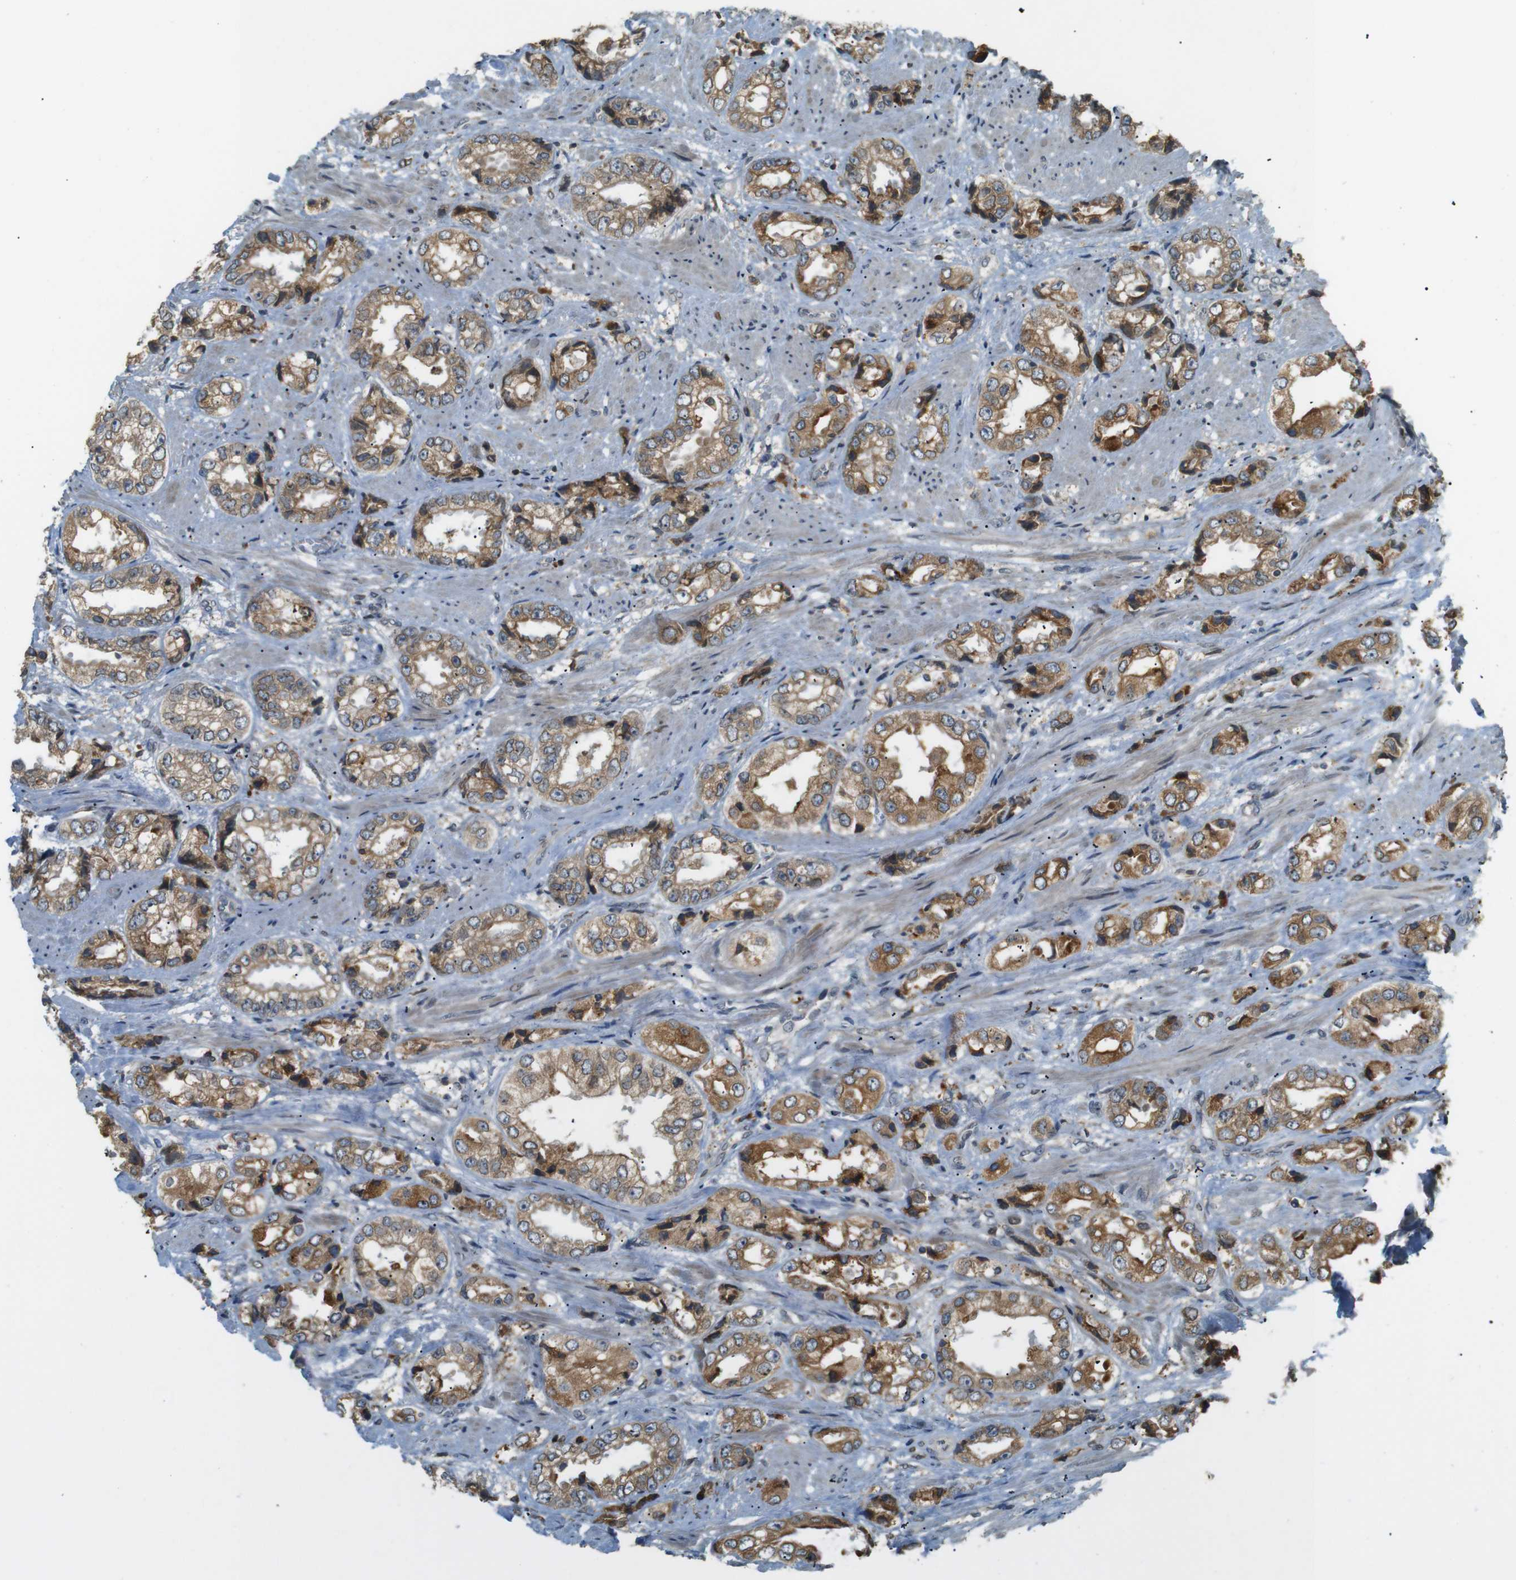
{"staining": {"intensity": "moderate", "quantity": ">75%", "location": "cytoplasmic/membranous"}, "tissue": "prostate cancer", "cell_type": "Tumor cells", "image_type": "cancer", "snomed": [{"axis": "morphology", "description": "Adenocarcinoma, High grade"}, {"axis": "topography", "description": "Prostate"}], "caption": "Protein staining of prostate high-grade adenocarcinoma tissue shows moderate cytoplasmic/membranous positivity in about >75% of tumor cells. (DAB (3,3'-diaminobenzidine) IHC, brown staining for protein, blue staining for nuclei).", "gene": "TMED4", "patient": {"sex": "male", "age": 61}}